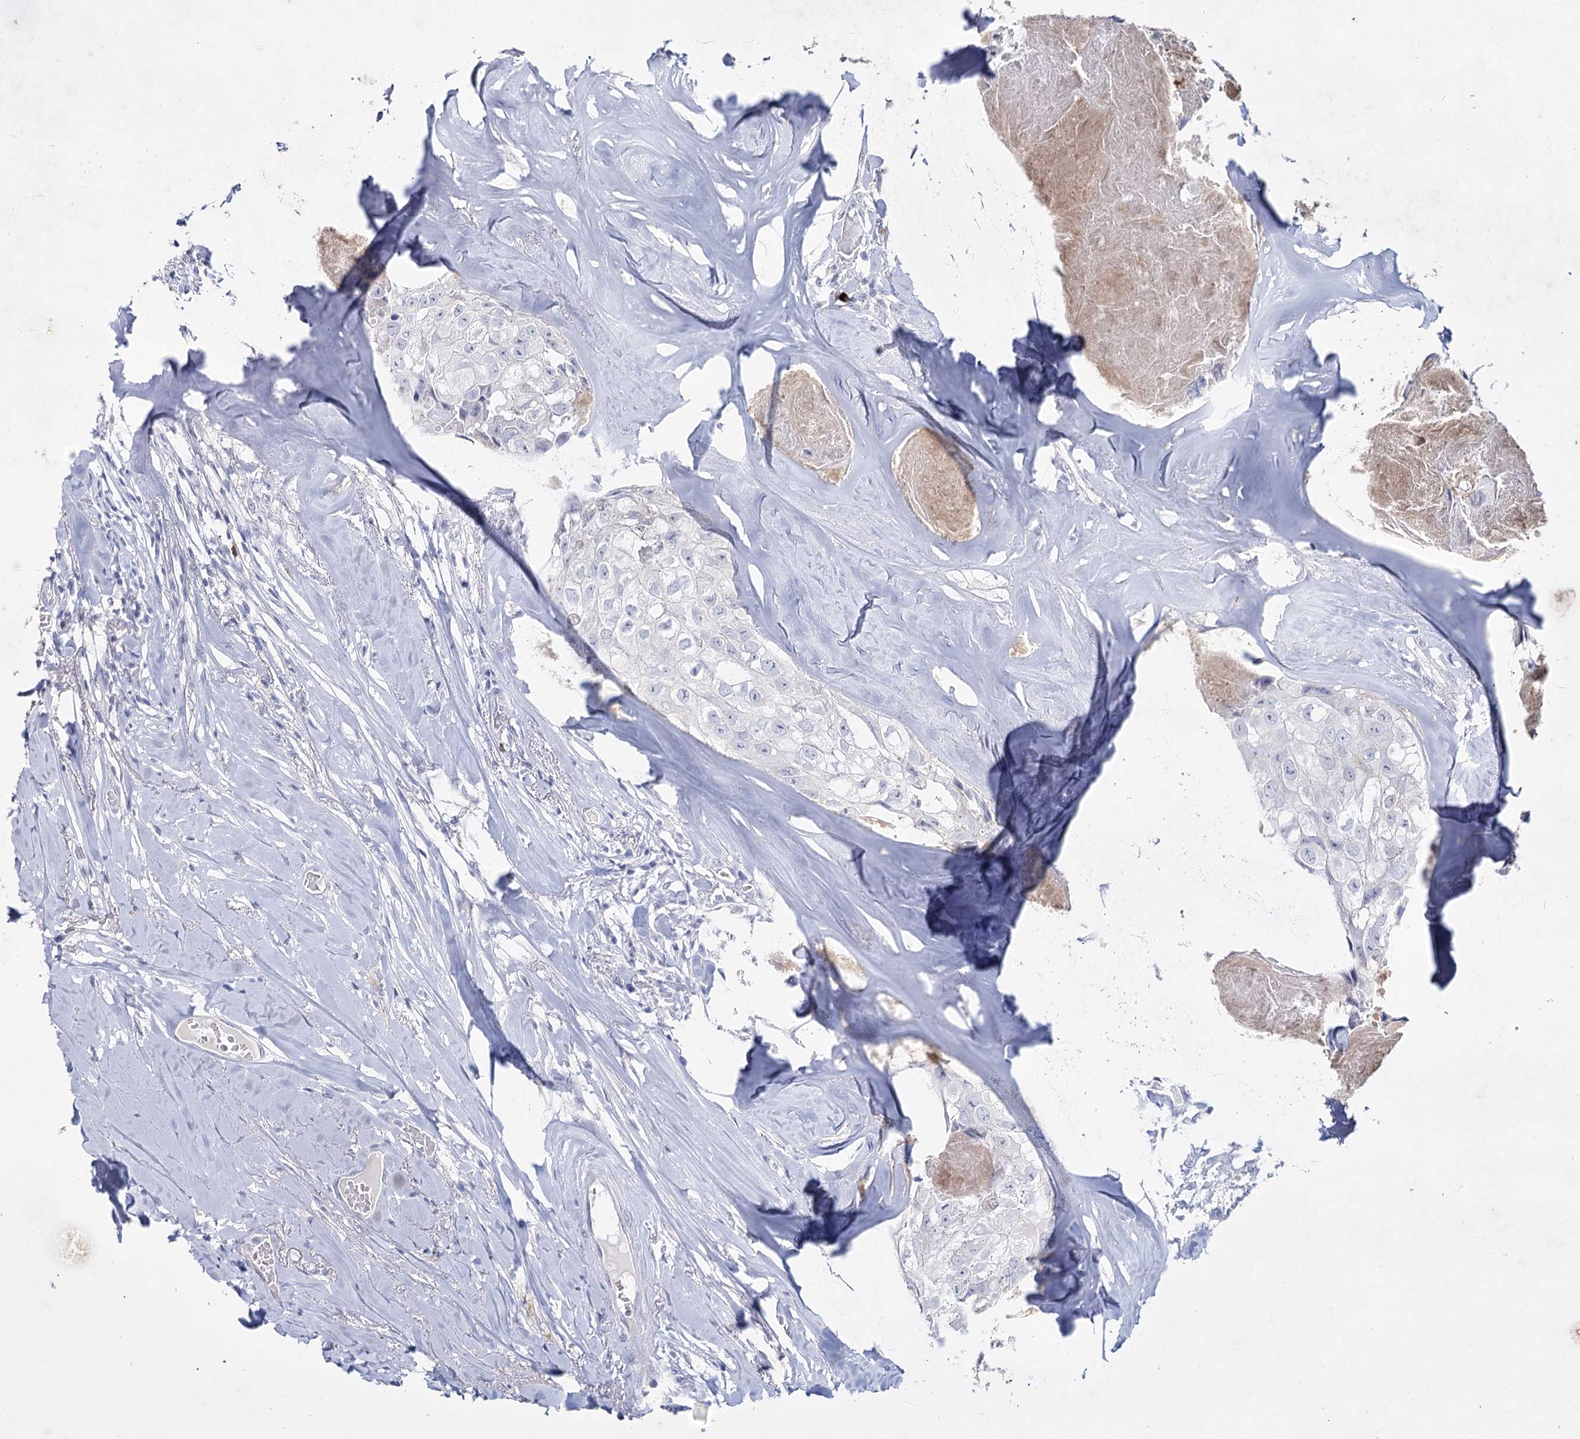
{"staining": {"intensity": "negative", "quantity": "none", "location": "none"}, "tissue": "head and neck cancer", "cell_type": "Tumor cells", "image_type": "cancer", "snomed": [{"axis": "morphology", "description": "Adenocarcinoma, NOS"}, {"axis": "morphology", "description": "Adenocarcinoma, metastatic, NOS"}, {"axis": "topography", "description": "Head-Neck"}], "caption": "IHC of human head and neck cancer (metastatic adenocarcinoma) shows no expression in tumor cells.", "gene": "CCDC73", "patient": {"sex": "male", "age": 75}}